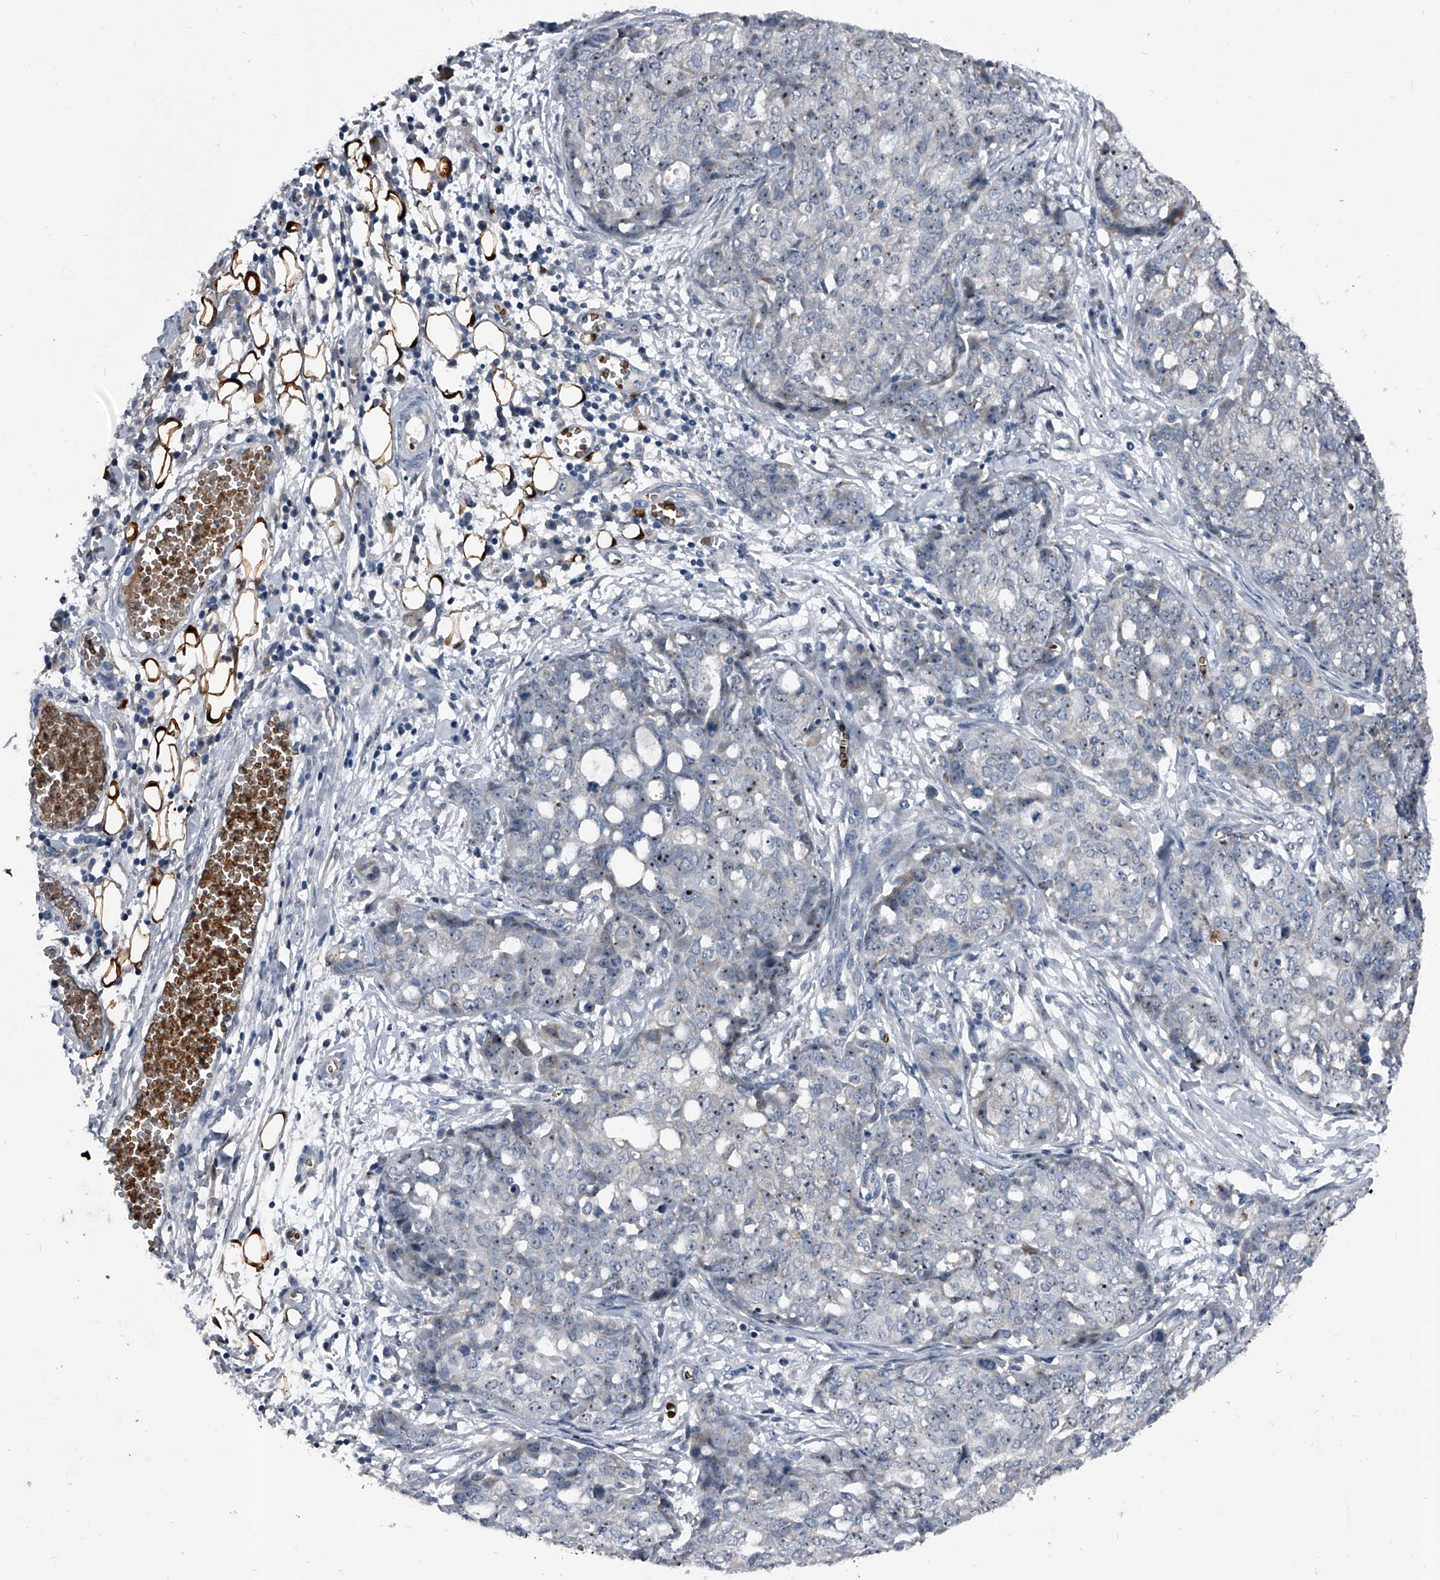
{"staining": {"intensity": "moderate", "quantity": "<25%", "location": "nuclear"}, "tissue": "ovarian cancer", "cell_type": "Tumor cells", "image_type": "cancer", "snomed": [{"axis": "morphology", "description": "Cystadenocarcinoma, serous, NOS"}, {"axis": "topography", "description": "Soft tissue"}, {"axis": "topography", "description": "Ovary"}], "caption": "Ovarian serous cystadenocarcinoma stained with a protein marker exhibits moderate staining in tumor cells.", "gene": "CEP85L", "patient": {"sex": "female", "age": 57}}